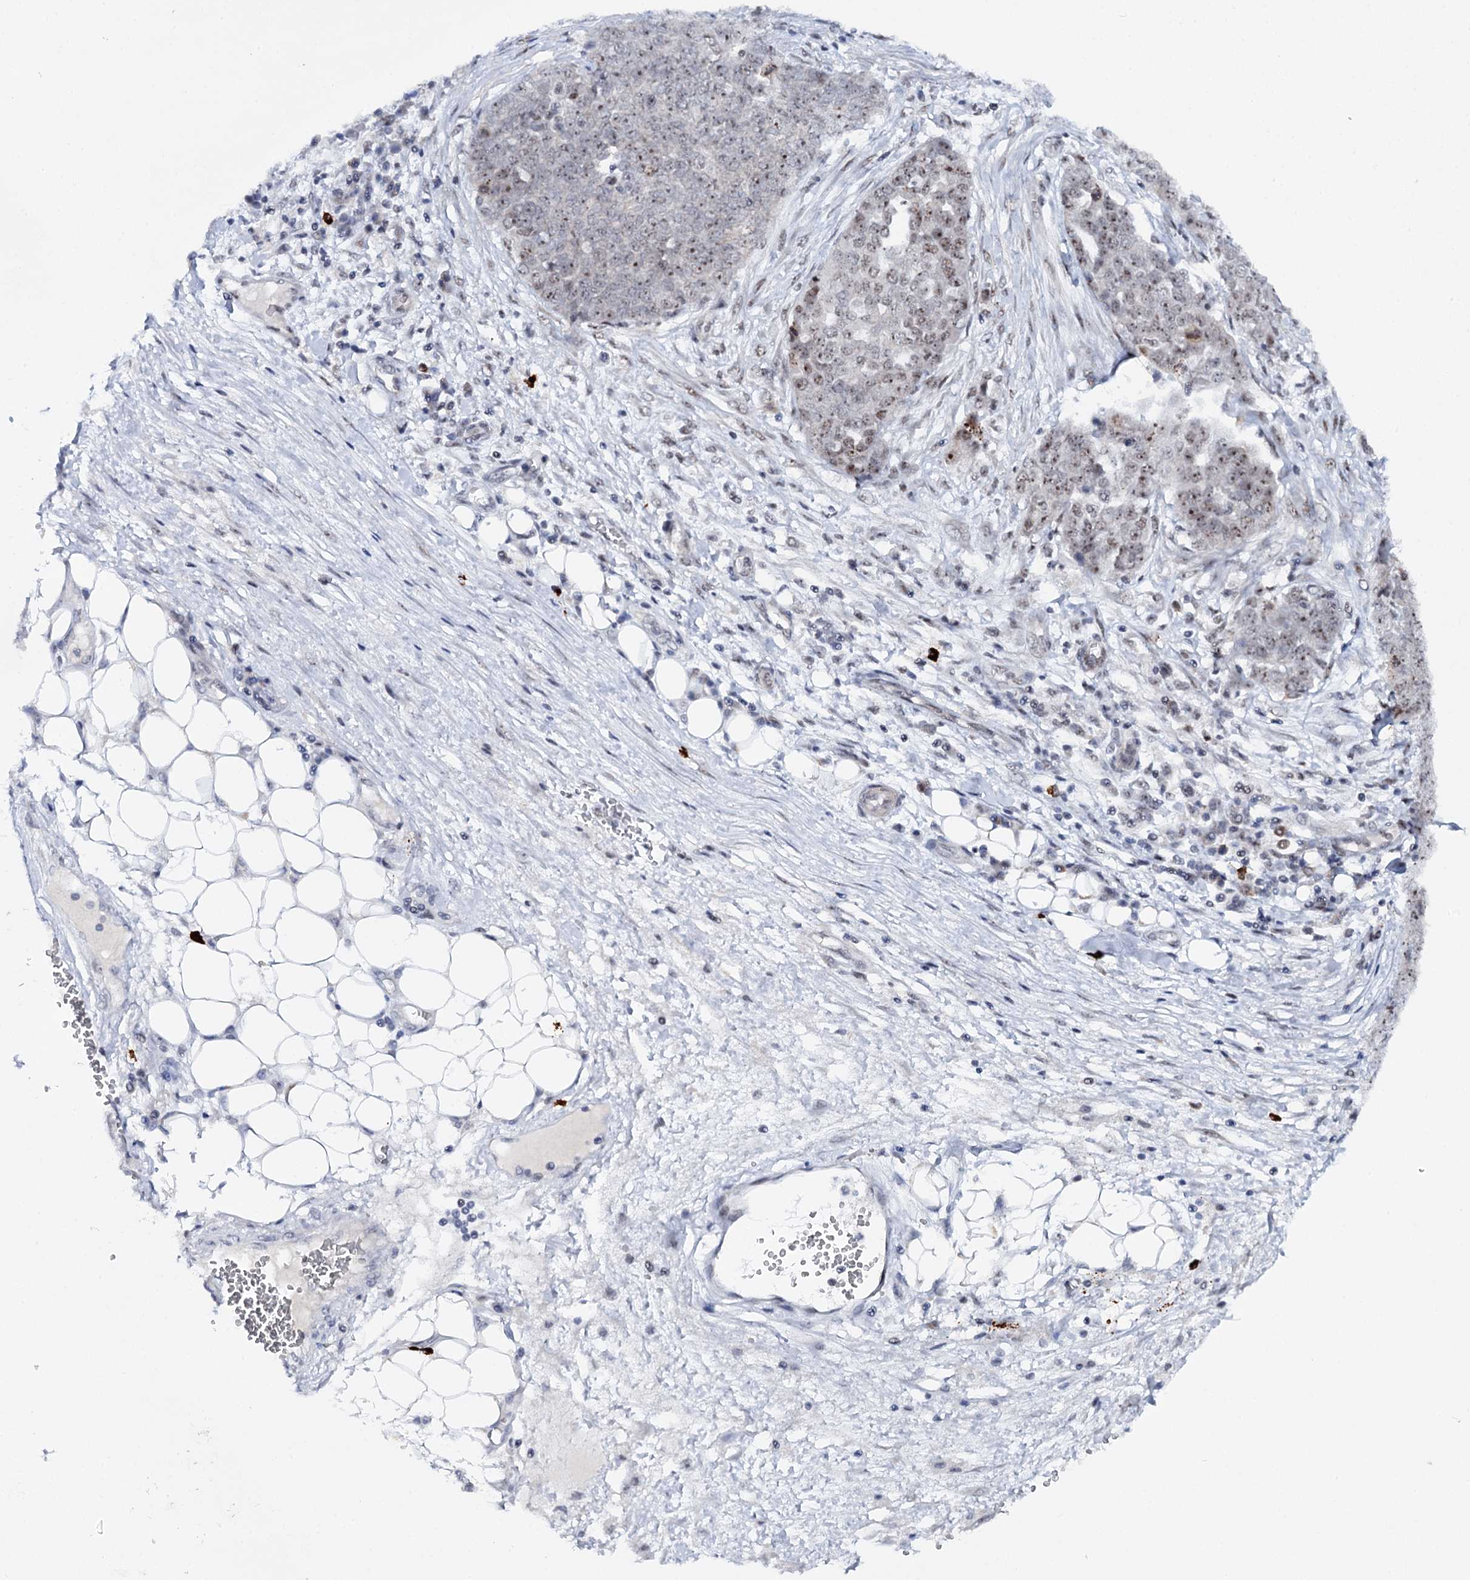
{"staining": {"intensity": "weak", "quantity": "<25%", "location": "nuclear"}, "tissue": "ovarian cancer", "cell_type": "Tumor cells", "image_type": "cancer", "snomed": [{"axis": "morphology", "description": "Cystadenocarcinoma, serous, NOS"}, {"axis": "topography", "description": "Soft tissue"}, {"axis": "topography", "description": "Ovary"}], "caption": "Tumor cells are negative for brown protein staining in serous cystadenocarcinoma (ovarian).", "gene": "BUD13", "patient": {"sex": "female", "age": 57}}